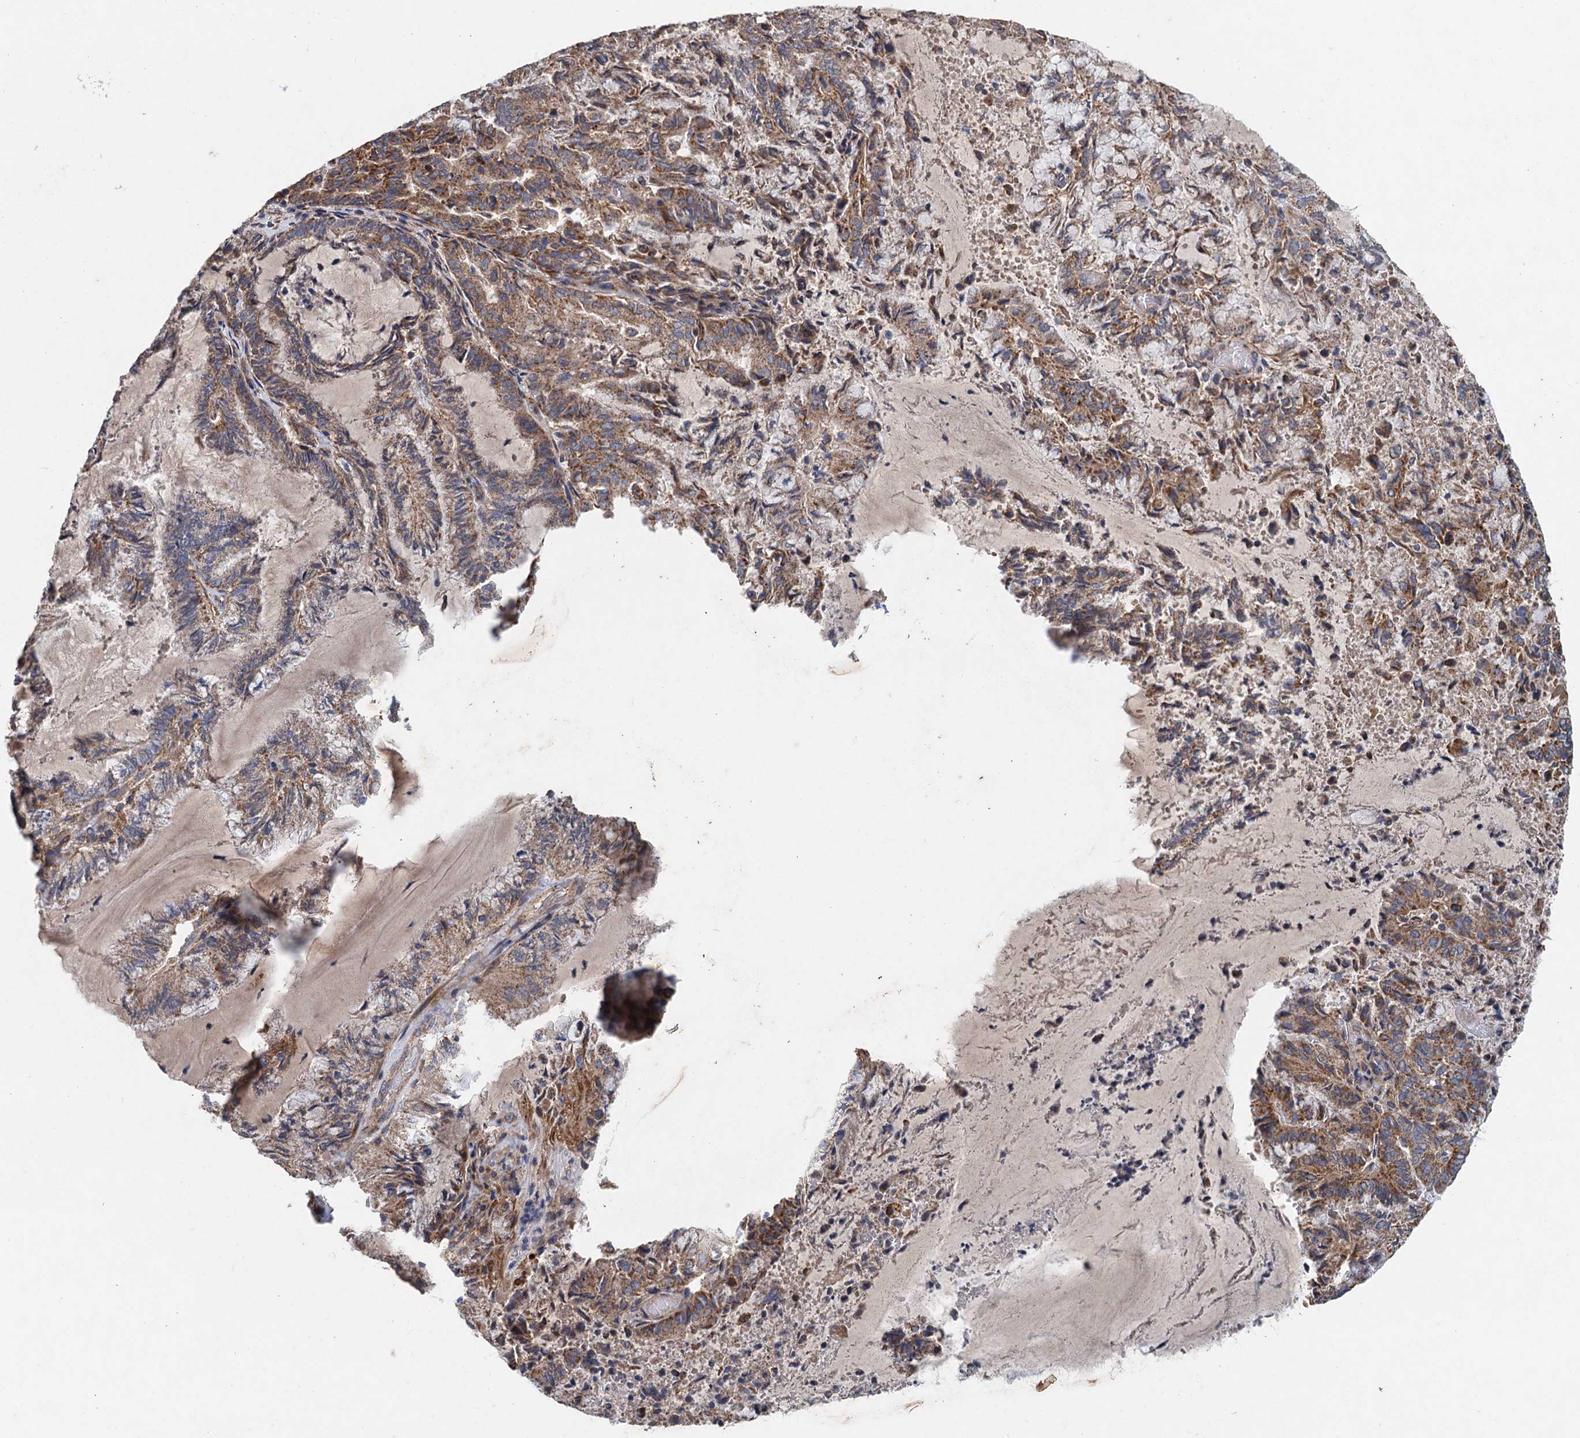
{"staining": {"intensity": "moderate", "quantity": ">75%", "location": "cytoplasmic/membranous"}, "tissue": "endometrial cancer", "cell_type": "Tumor cells", "image_type": "cancer", "snomed": [{"axis": "morphology", "description": "Adenocarcinoma, NOS"}, {"axis": "topography", "description": "Endometrium"}], "caption": "Human endometrial cancer (adenocarcinoma) stained for a protein (brown) displays moderate cytoplasmic/membranous positive staining in approximately >75% of tumor cells.", "gene": "BCS1L", "patient": {"sex": "female", "age": 80}}